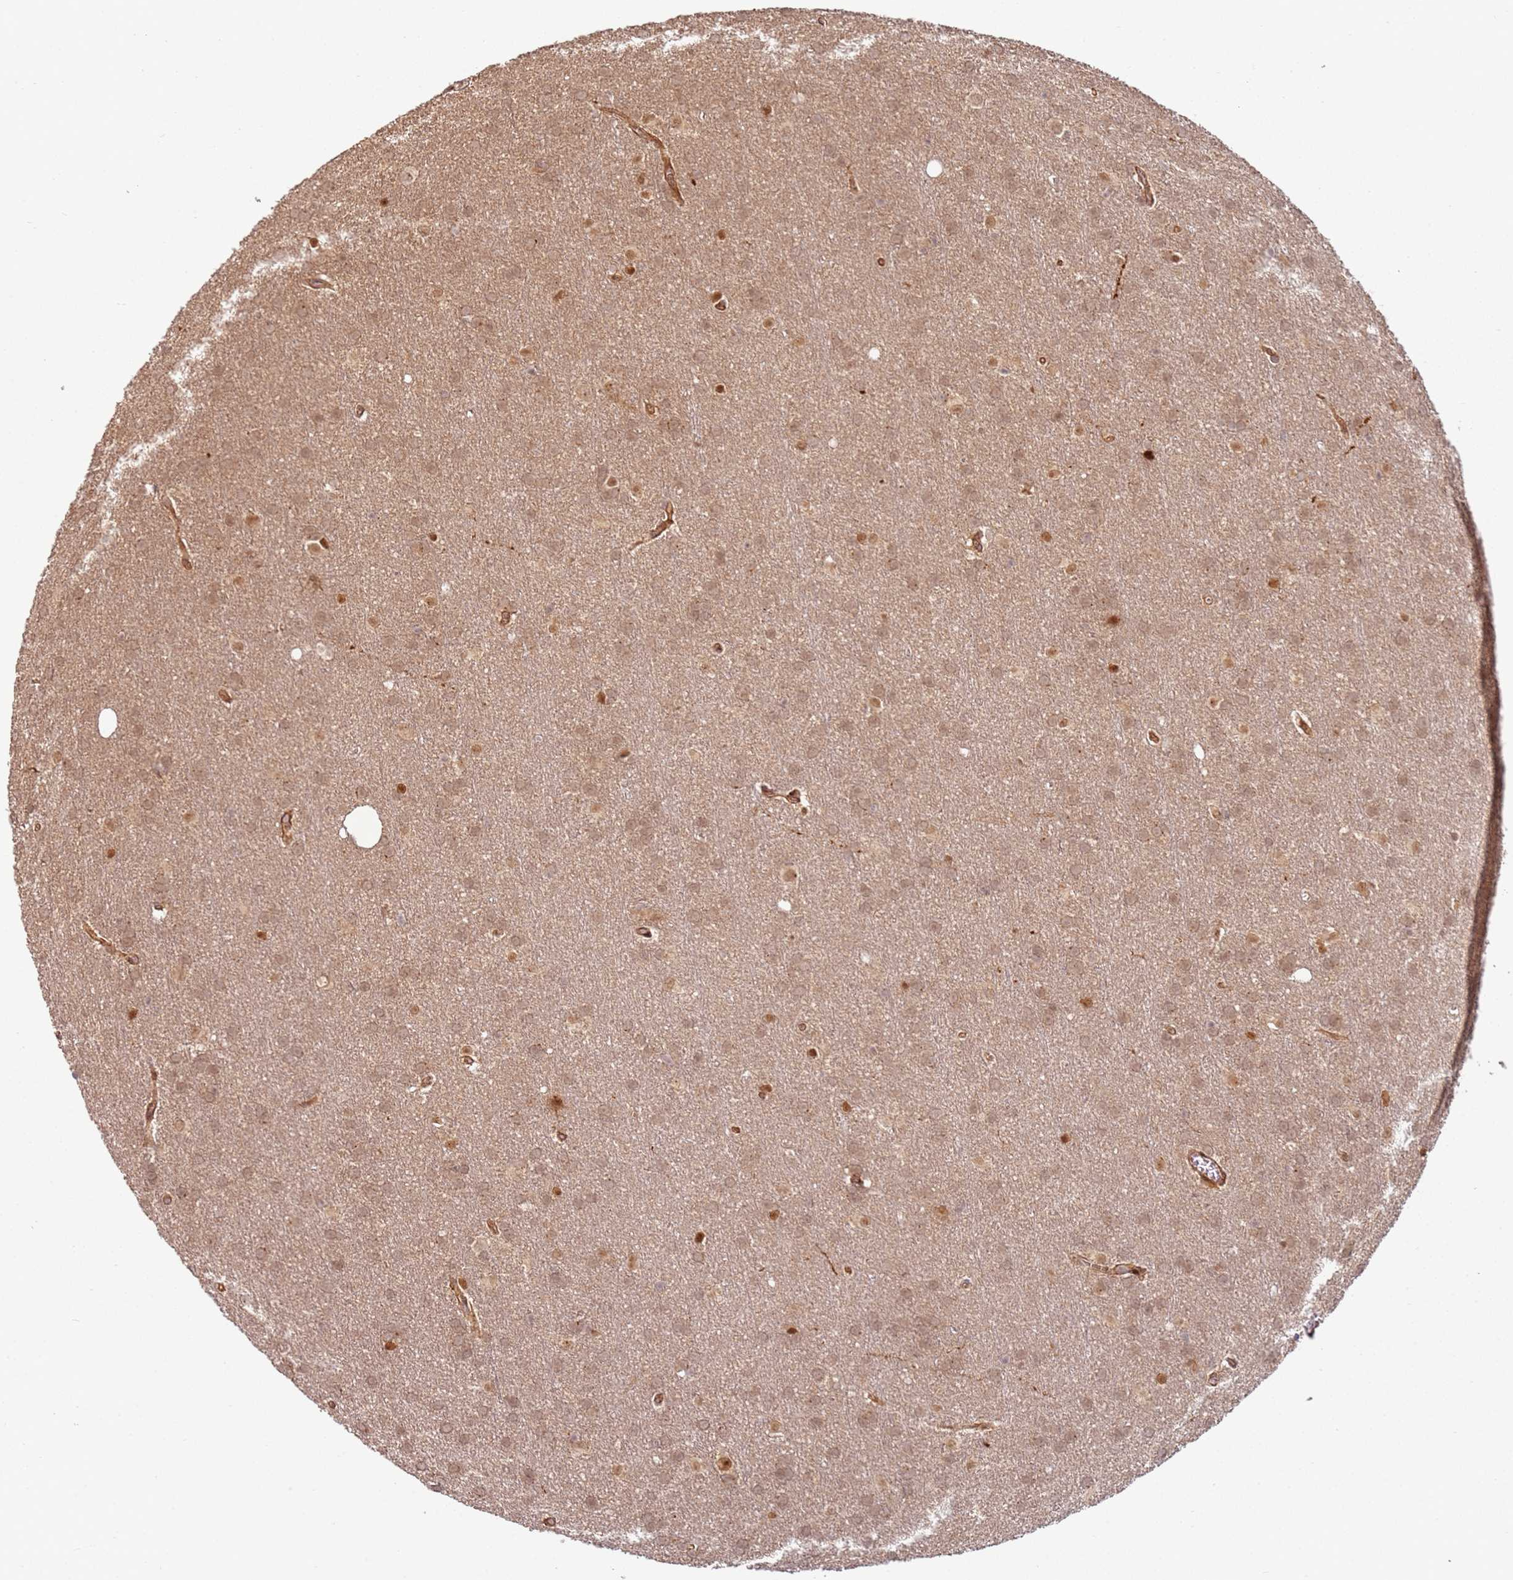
{"staining": {"intensity": "weak", "quantity": "25%-75%", "location": "cytoplasmic/membranous,nuclear"}, "tissue": "glioma", "cell_type": "Tumor cells", "image_type": "cancer", "snomed": [{"axis": "morphology", "description": "Glioma, malignant, Low grade"}, {"axis": "topography", "description": "Brain"}], "caption": "This is a photomicrograph of immunohistochemistry staining of malignant glioma (low-grade), which shows weak staining in the cytoplasmic/membranous and nuclear of tumor cells.", "gene": "TMEM233", "patient": {"sex": "female", "age": 32}}